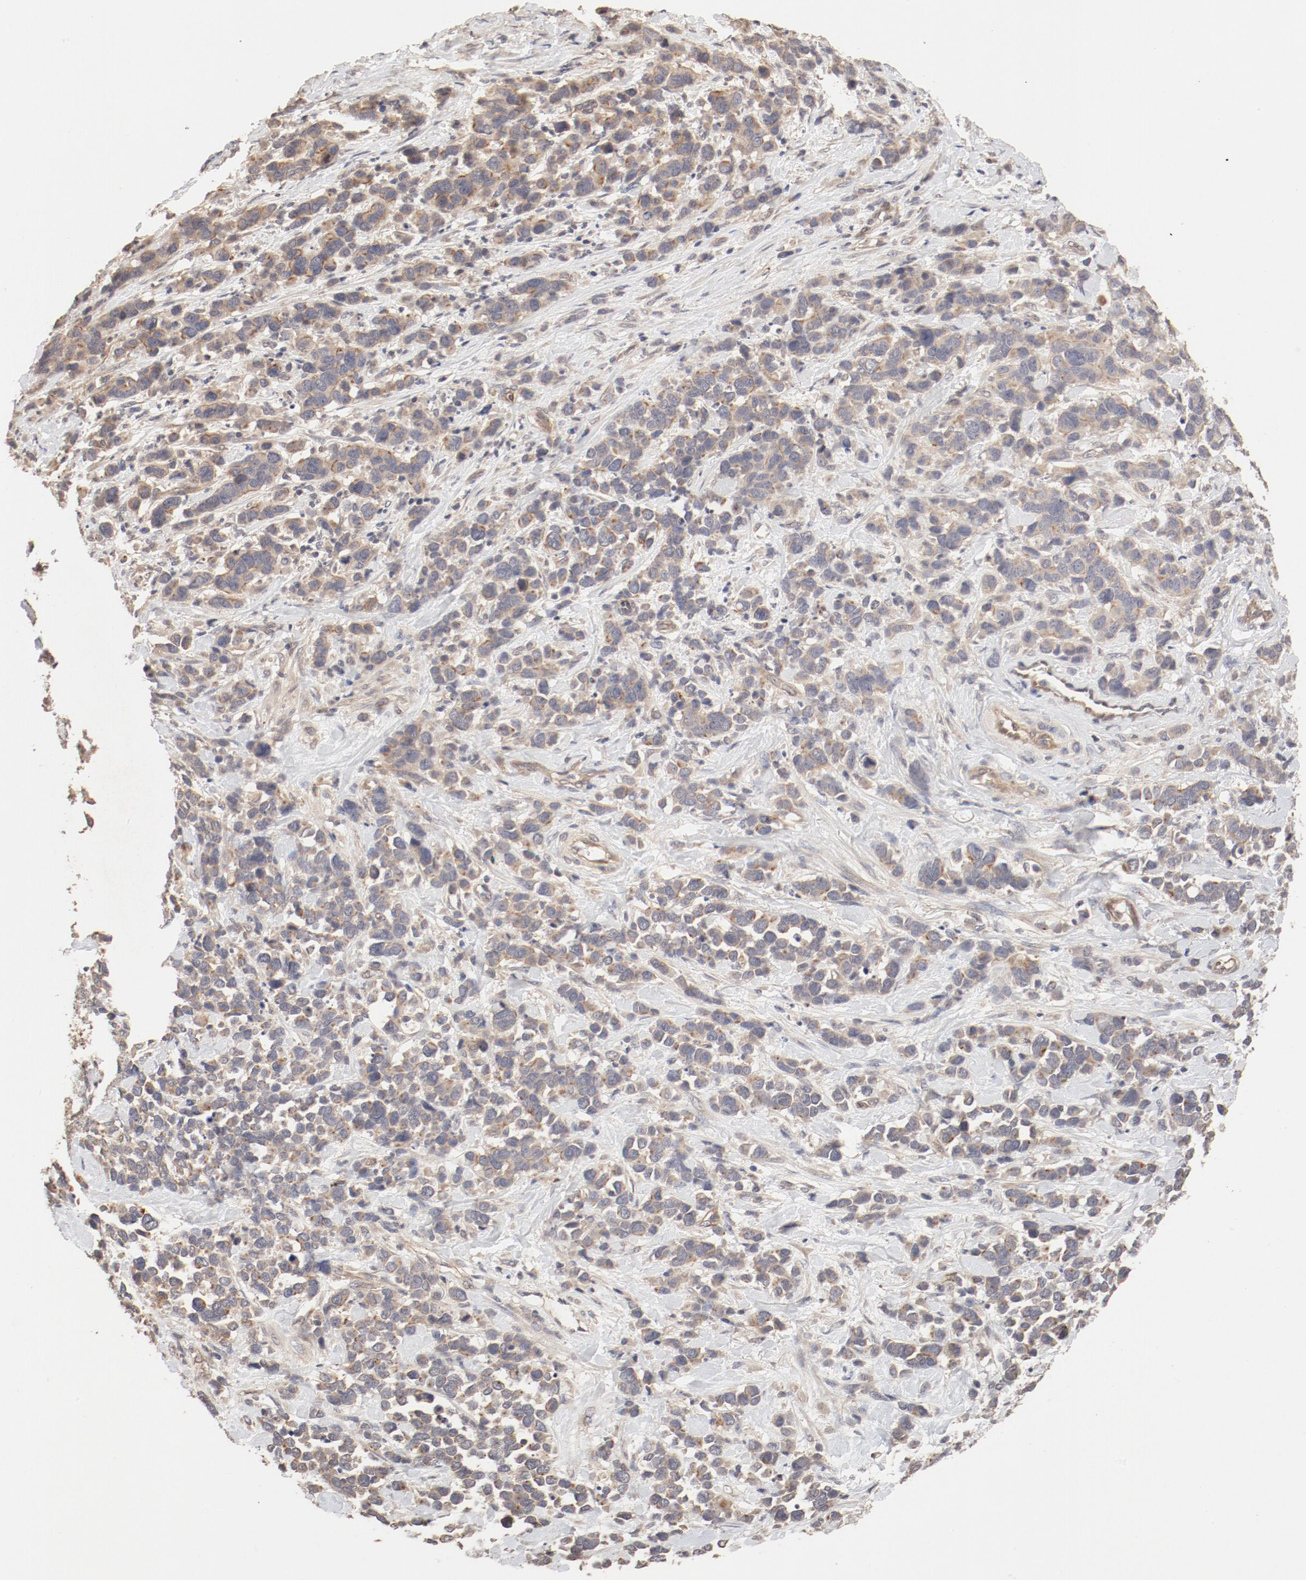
{"staining": {"intensity": "moderate", "quantity": ">75%", "location": "cytoplasmic/membranous"}, "tissue": "stomach cancer", "cell_type": "Tumor cells", "image_type": "cancer", "snomed": [{"axis": "morphology", "description": "Adenocarcinoma, NOS"}, {"axis": "topography", "description": "Stomach, upper"}], "caption": "Immunohistochemical staining of human adenocarcinoma (stomach) demonstrates moderate cytoplasmic/membranous protein positivity in about >75% of tumor cells. Nuclei are stained in blue.", "gene": "IL3RA", "patient": {"sex": "male", "age": 71}}